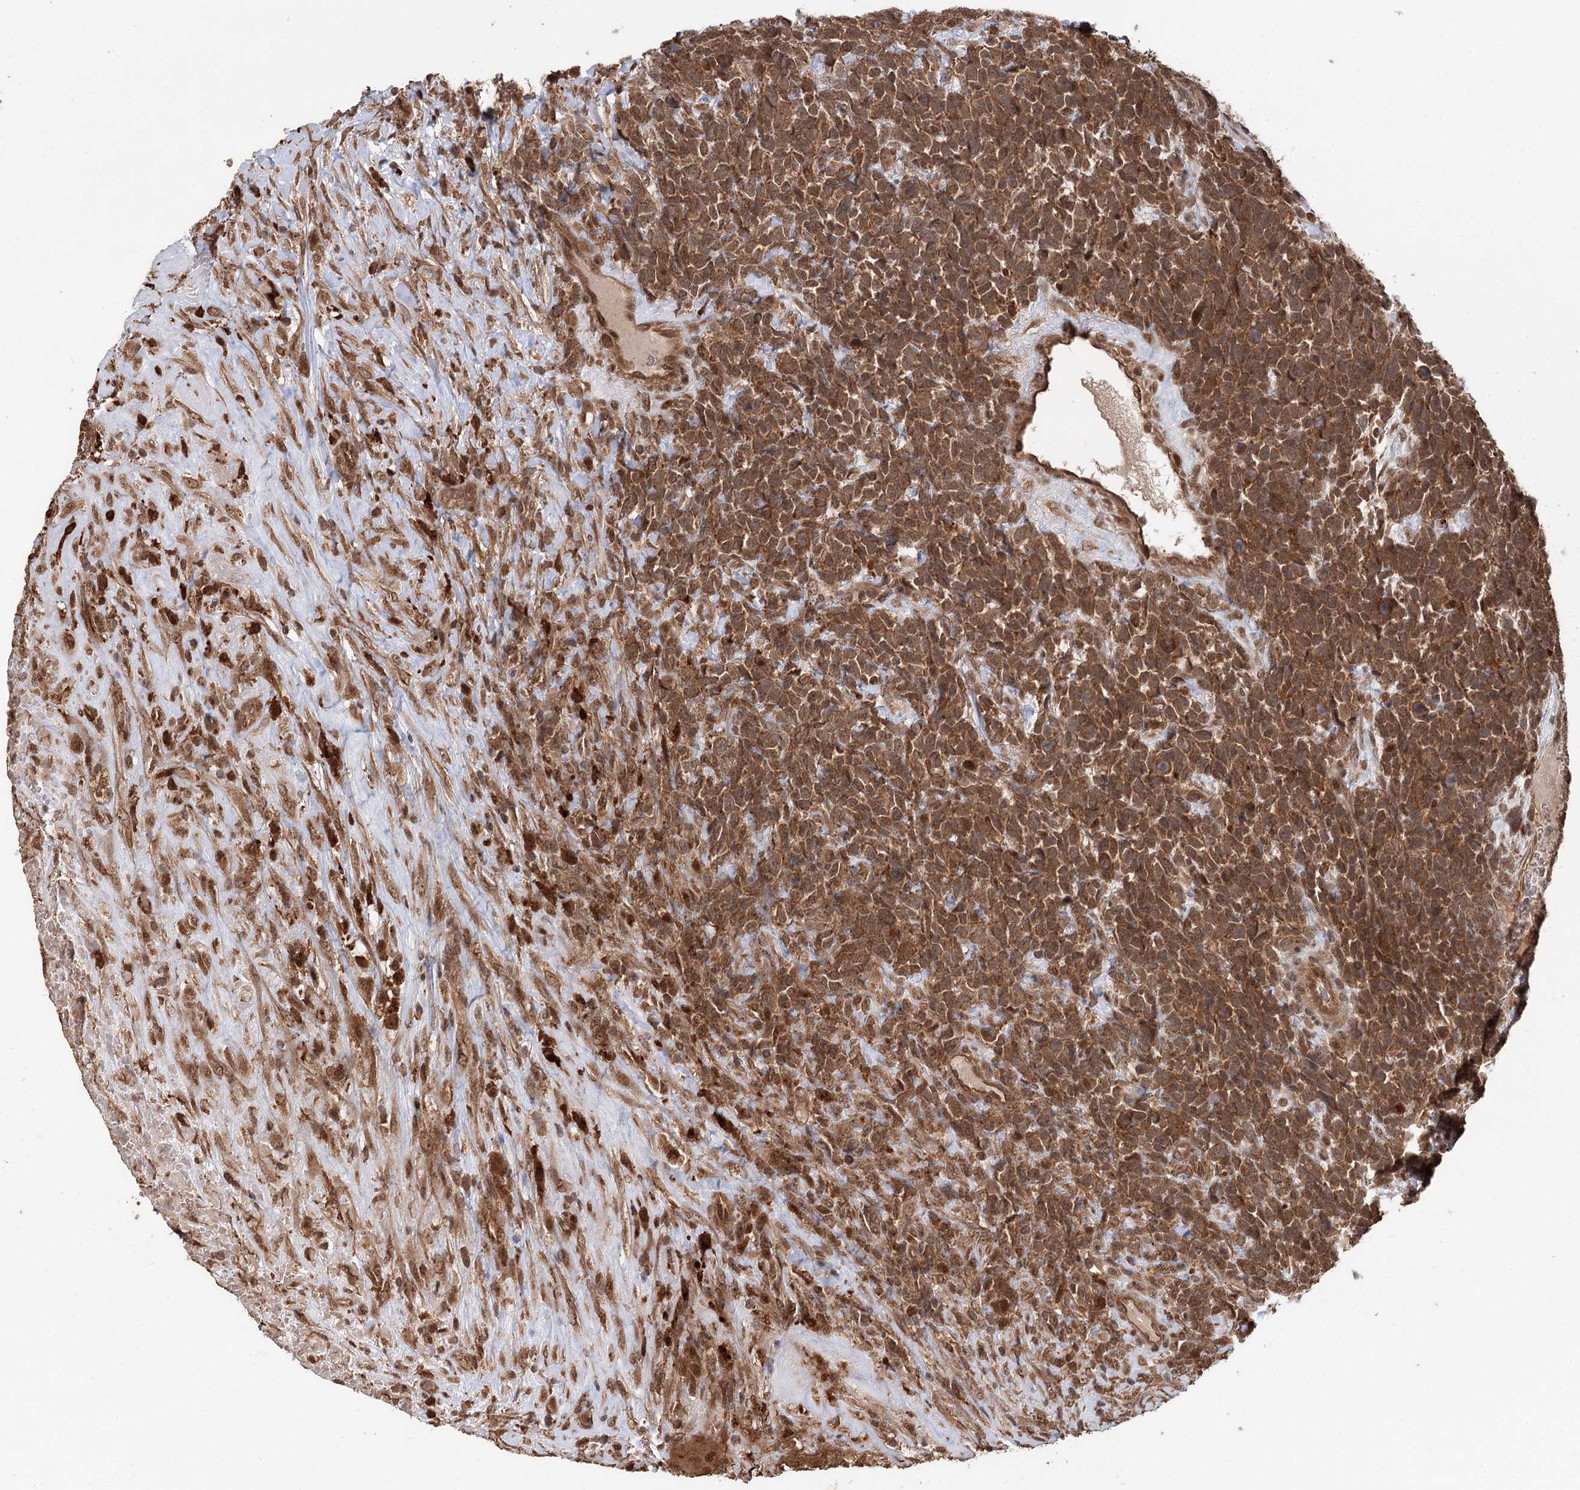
{"staining": {"intensity": "moderate", "quantity": ">75%", "location": "cytoplasmic/membranous,nuclear"}, "tissue": "urothelial cancer", "cell_type": "Tumor cells", "image_type": "cancer", "snomed": [{"axis": "morphology", "description": "Urothelial carcinoma, High grade"}, {"axis": "topography", "description": "Urinary bladder"}], "caption": "Tumor cells demonstrate medium levels of moderate cytoplasmic/membranous and nuclear expression in approximately >75% of cells in human high-grade urothelial carcinoma.", "gene": "N6AMT1", "patient": {"sex": "female", "age": 82}}